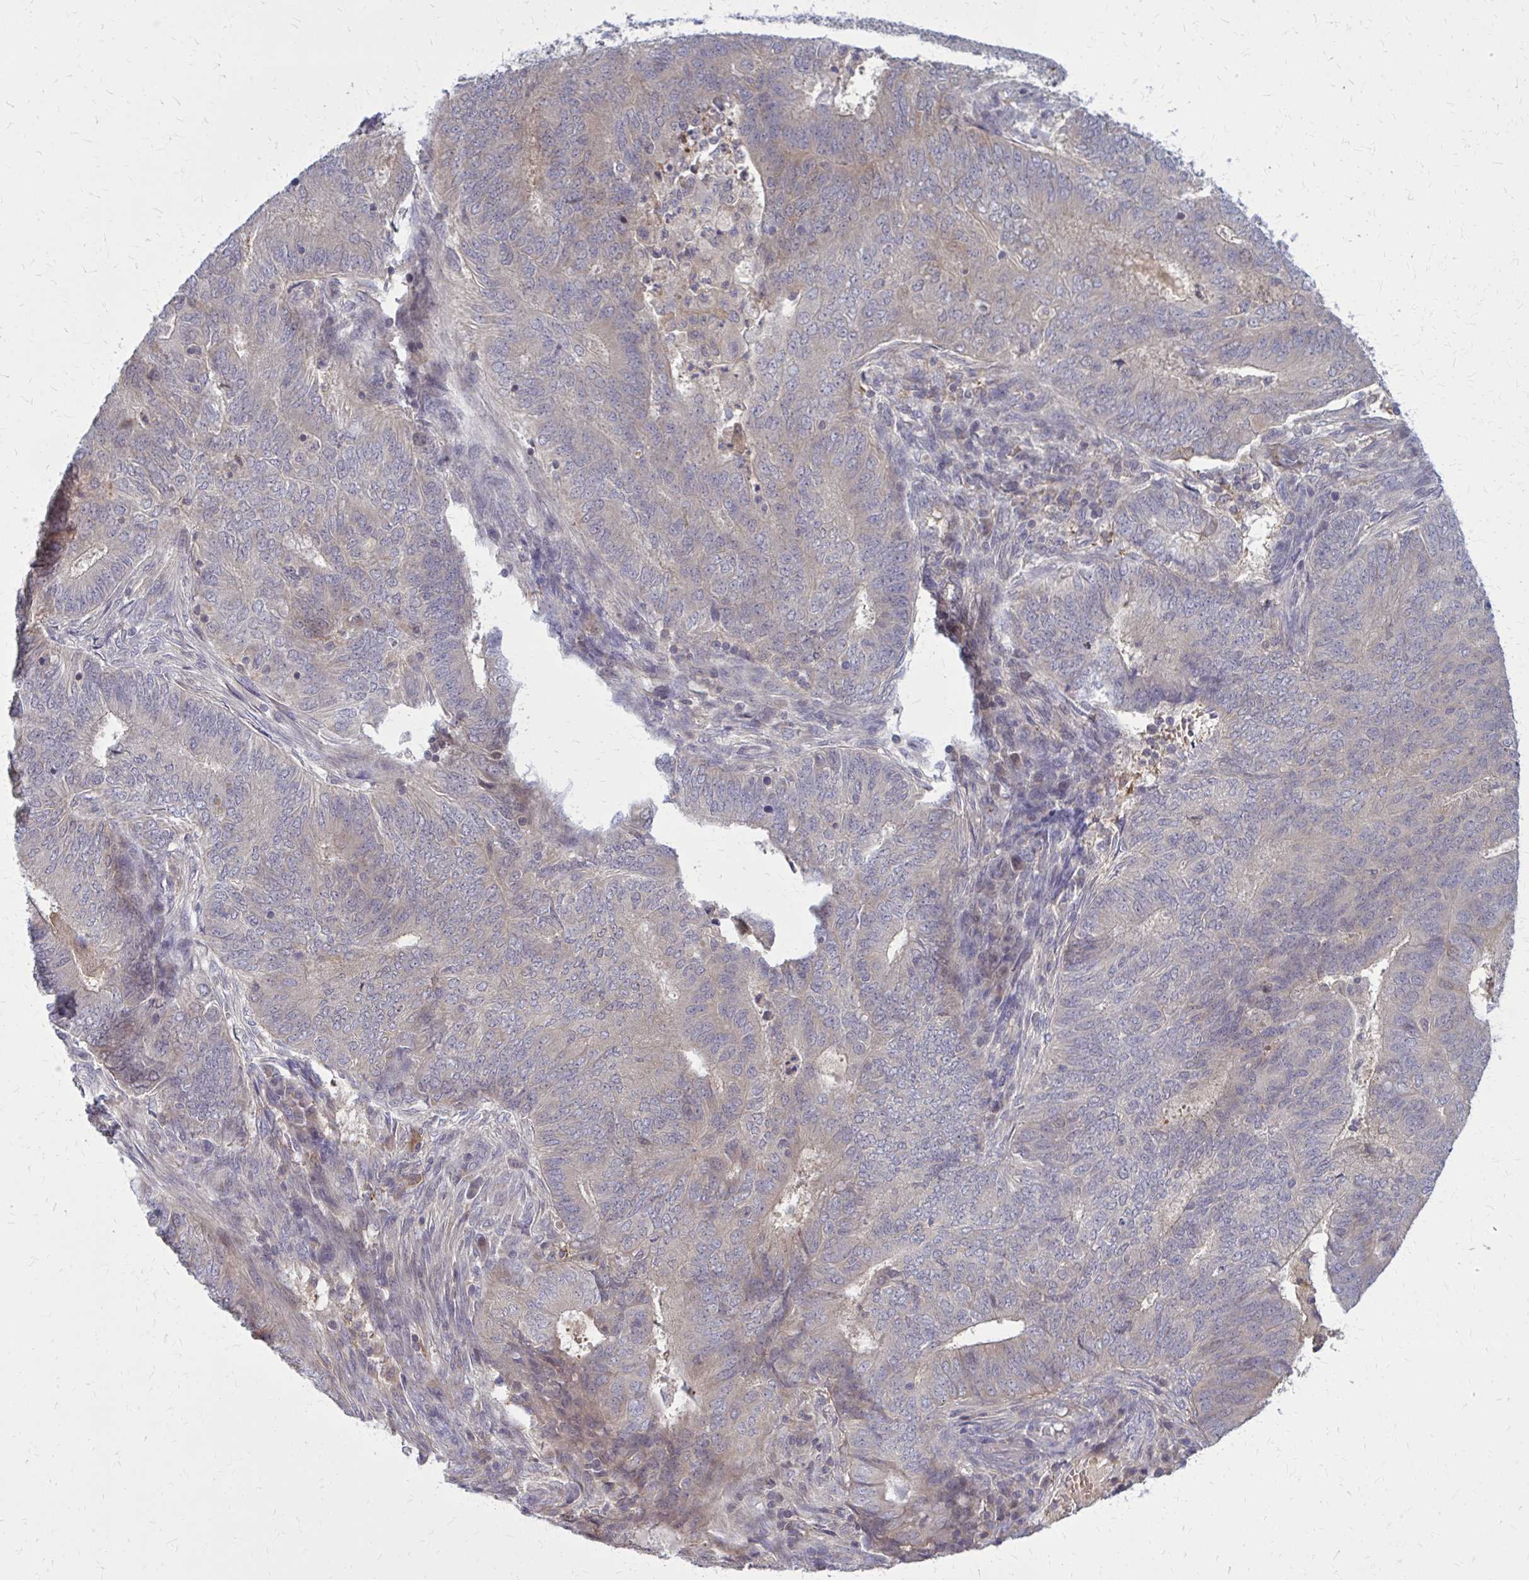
{"staining": {"intensity": "weak", "quantity": "<25%", "location": "cytoplasmic/membranous"}, "tissue": "endometrial cancer", "cell_type": "Tumor cells", "image_type": "cancer", "snomed": [{"axis": "morphology", "description": "Adenocarcinoma, NOS"}, {"axis": "topography", "description": "Endometrium"}], "caption": "The micrograph reveals no significant staining in tumor cells of endometrial adenocarcinoma.", "gene": "DBI", "patient": {"sex": "female", "age": 62}}